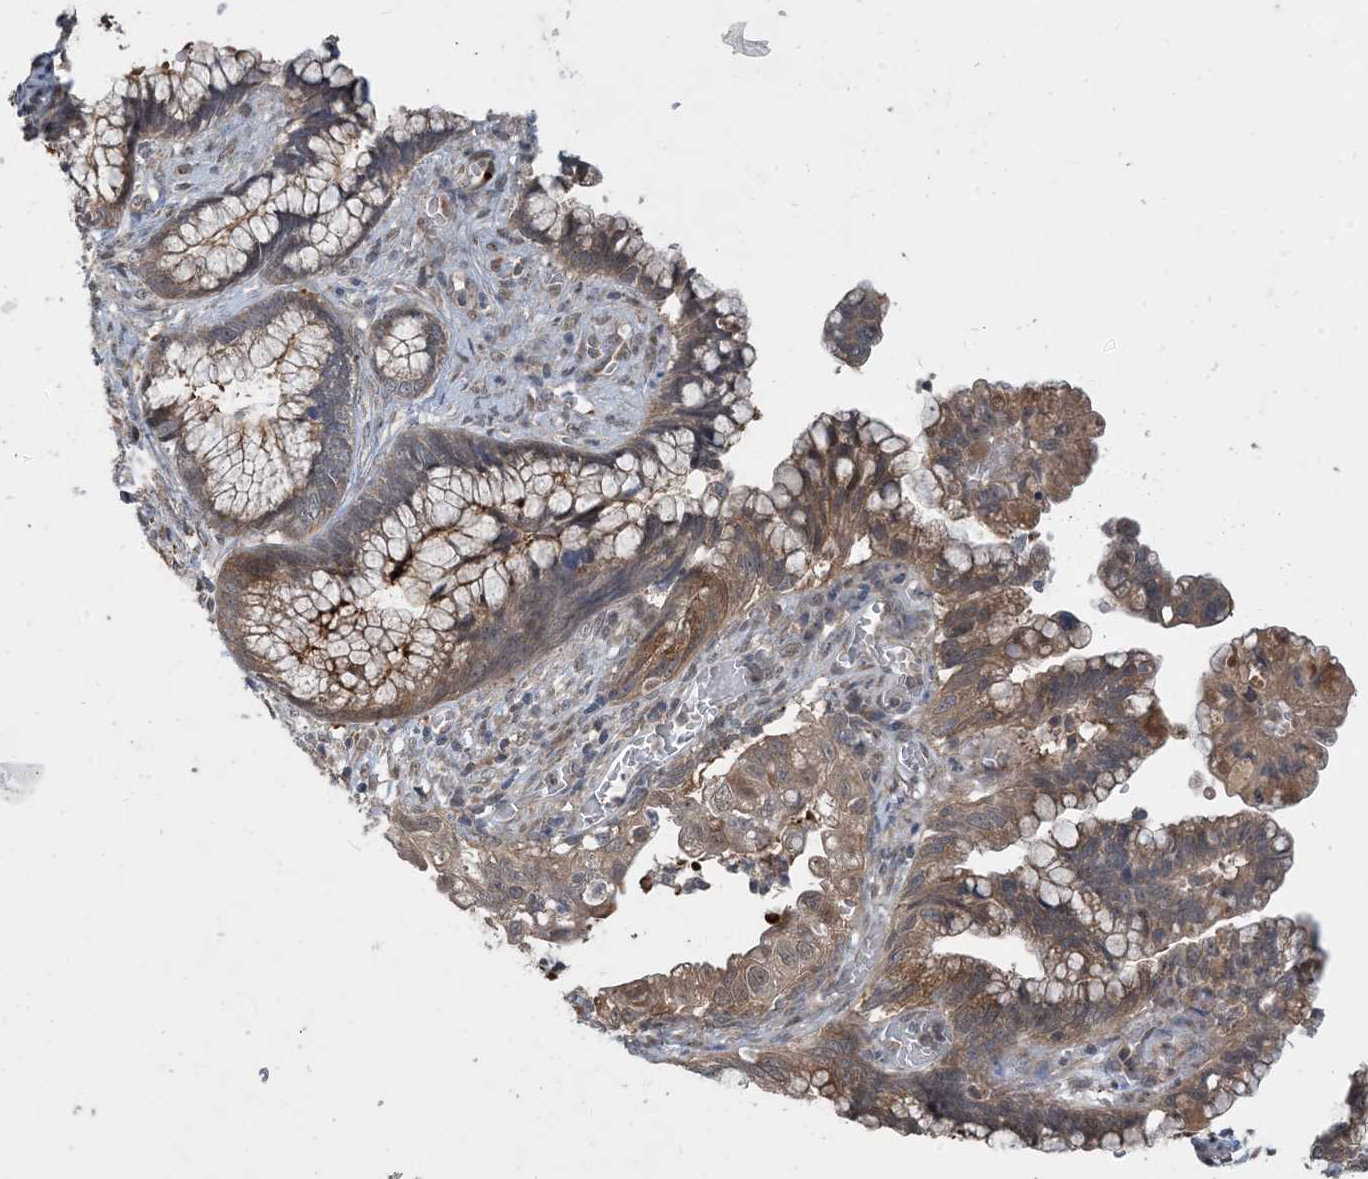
{"staining": {"intensity": "moderate", "quantity": ">75%", "location": "cytoplasmic/membranous"}, "tissue": "cervical cancer", "cell_type": "Tumor cells", "image_type": "cancer", "snomed": [{"axis": "morphology", "description": "Adenocarcinoma, NOS"}, {"axis": "topography", "description": "Cervix"}], "caption": "Tumor cells demonstrate medium levels of moderate cytoplasmic/membranous staining in about >75% of cells in cervical cancer. Immunohistochemistry (ihc) stains the protein of interest in brown and the nuclei are stained blue.", "gene": "TINAG", "patient": {"sex": "female", "age": 44}}